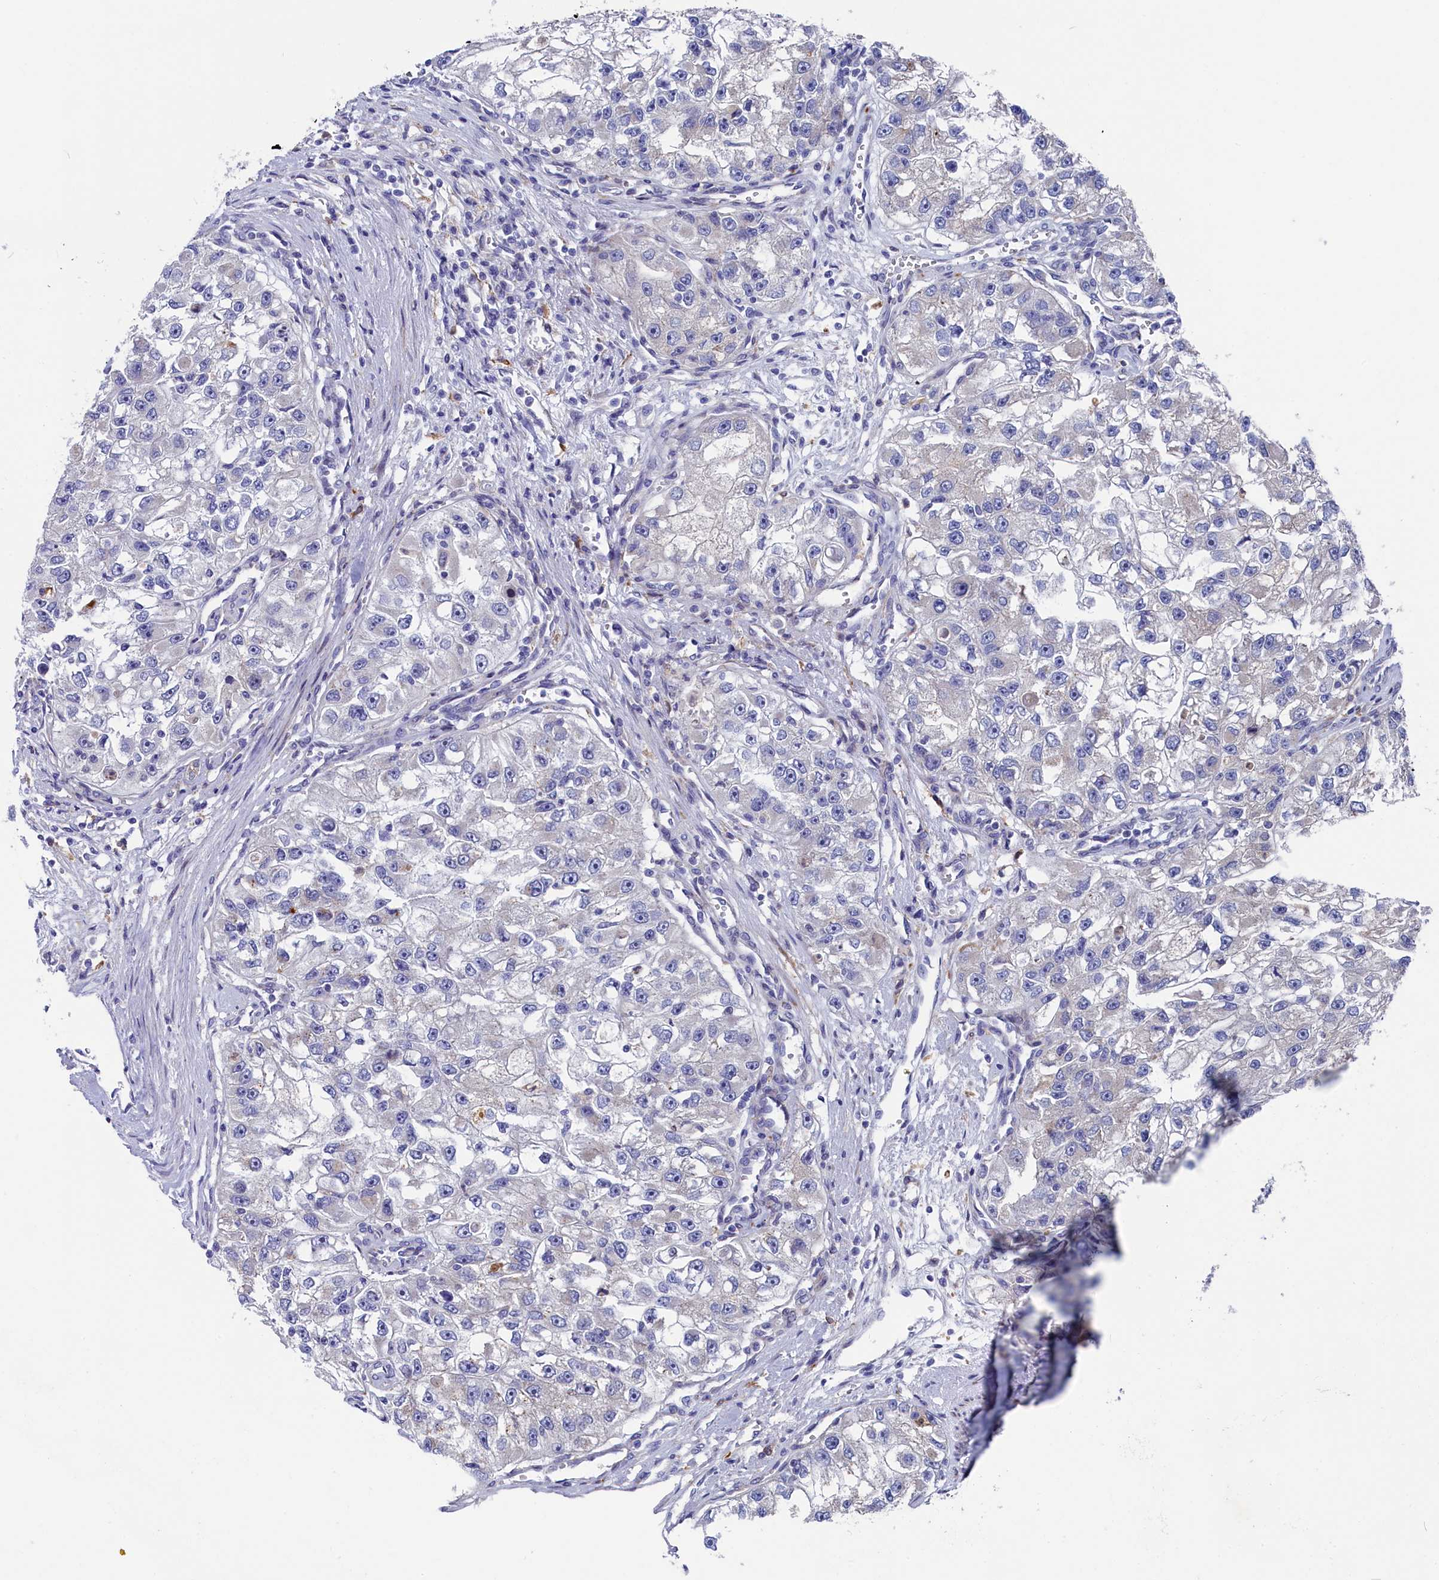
{"staining": {"intensity": "negative", "quantity": "none", "location": "none"}, "tissue": "renal cancer", "cell_type": "Tumor cells", "image_type": "cancer", "snomed": [{"axis": "morphology", "description": "Adenocarcinoma, NOS"}, {"axis": "topography", "description": "Kidney"}], "caption": "There is no significant expression in tumor cells of renal adenocarcinoma. (DAB (3,3'-diaminobenzidine) IHC visualized using brightfield microscopy, high magnification).", "gene": "NUDT7", "patient": {"sex": "male", "age": 63}}